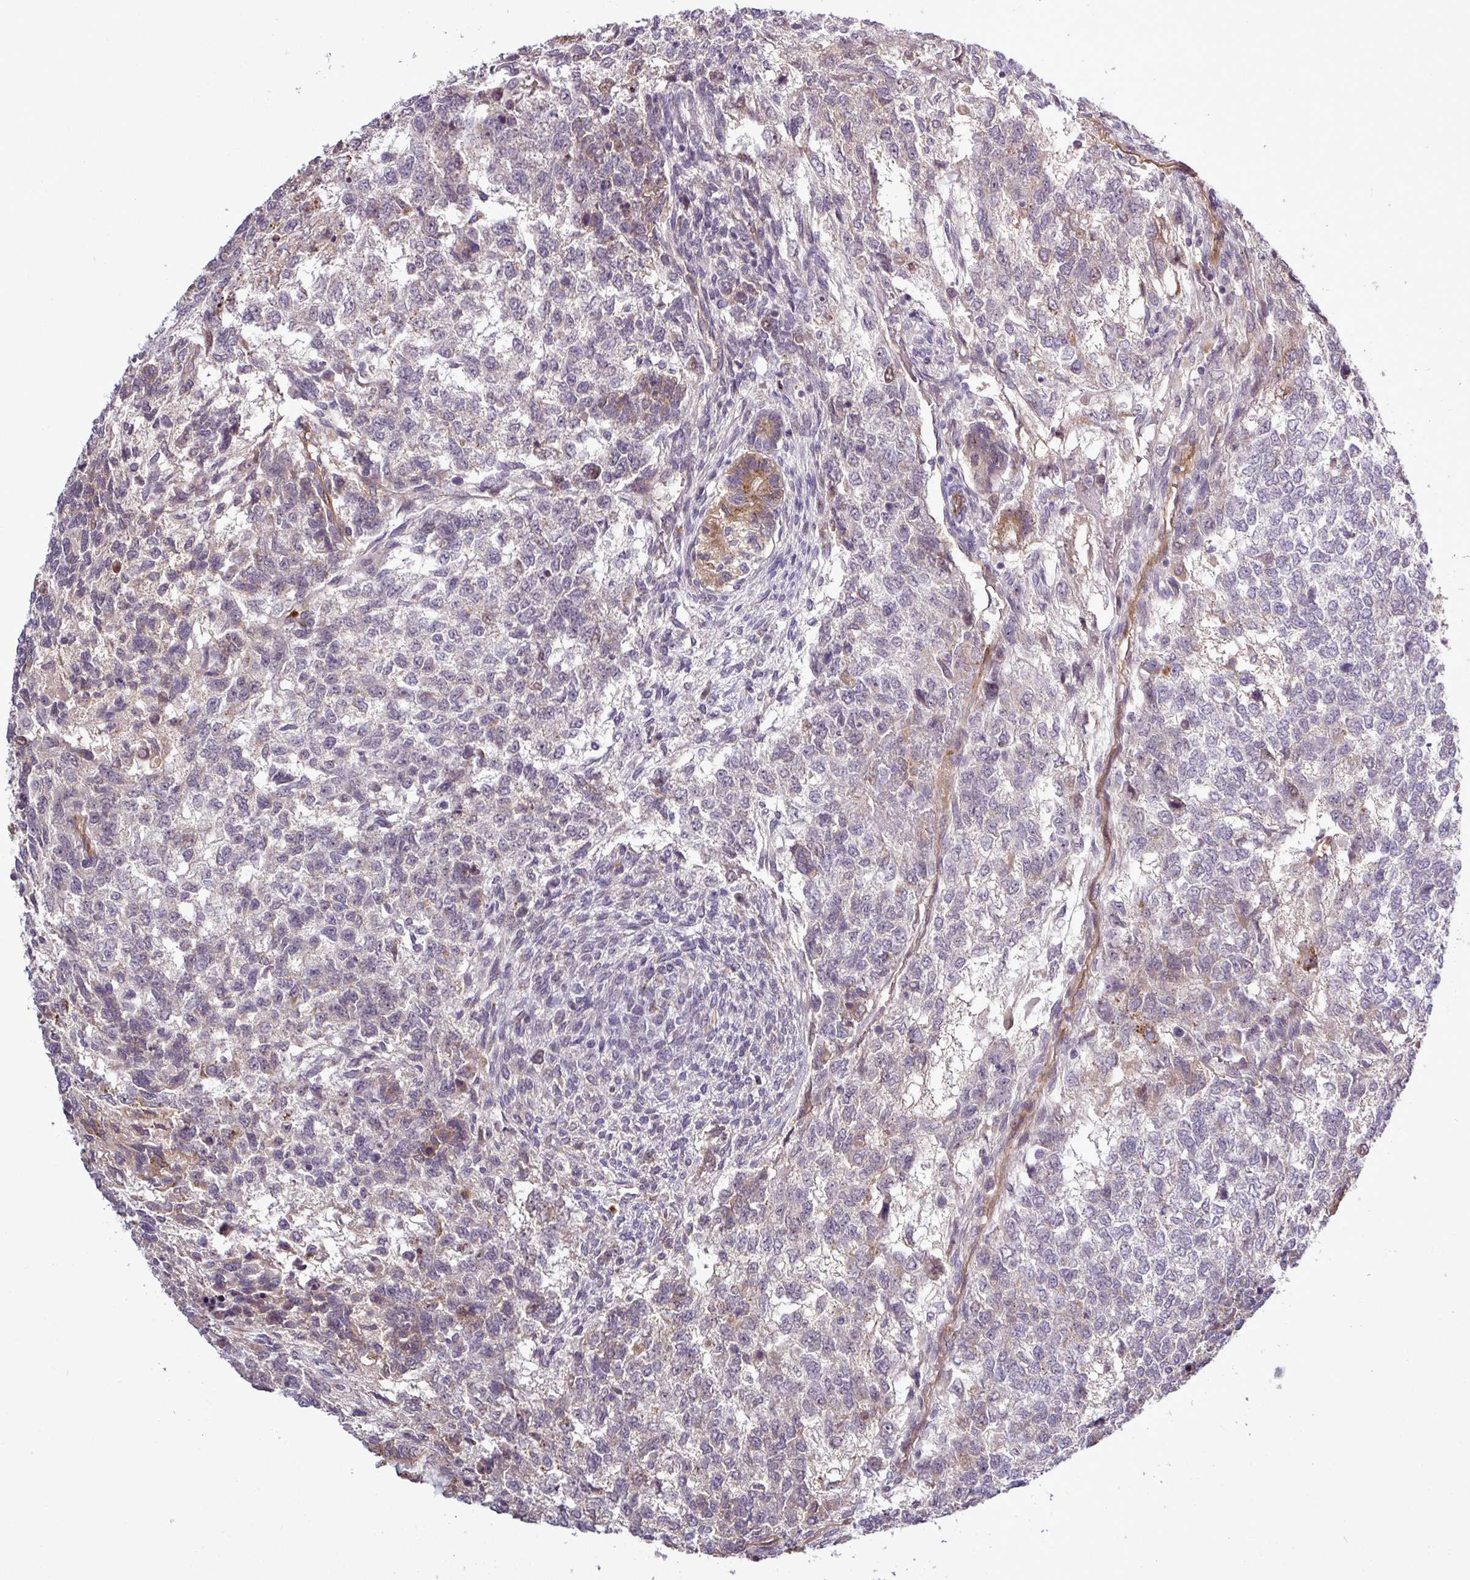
{"staining": {"intensity": "moderate", "quantity": "<25%", "location": "cytoplasmic/membranous"}, "tissue": "testis cancer", "cell_type": "Tumor cells", "image_type": "cancer", "snomed": [{"axis": "morphology", "description": "Carcinoma, Embryonal, NOS"}, {"axis": "topography", "description": "Testis"}], "caption": "The photomicrograph demonstrates immunohistochemical staining of testis cancer. There is moderate cytoplasmic/membranous staining is present in approximately <25% of tumor cells. (Brightfield microscopy of DAB IHC at high magnification).", "gene": "PCDH1", "patient": {"sex": "male", "age": 23}}